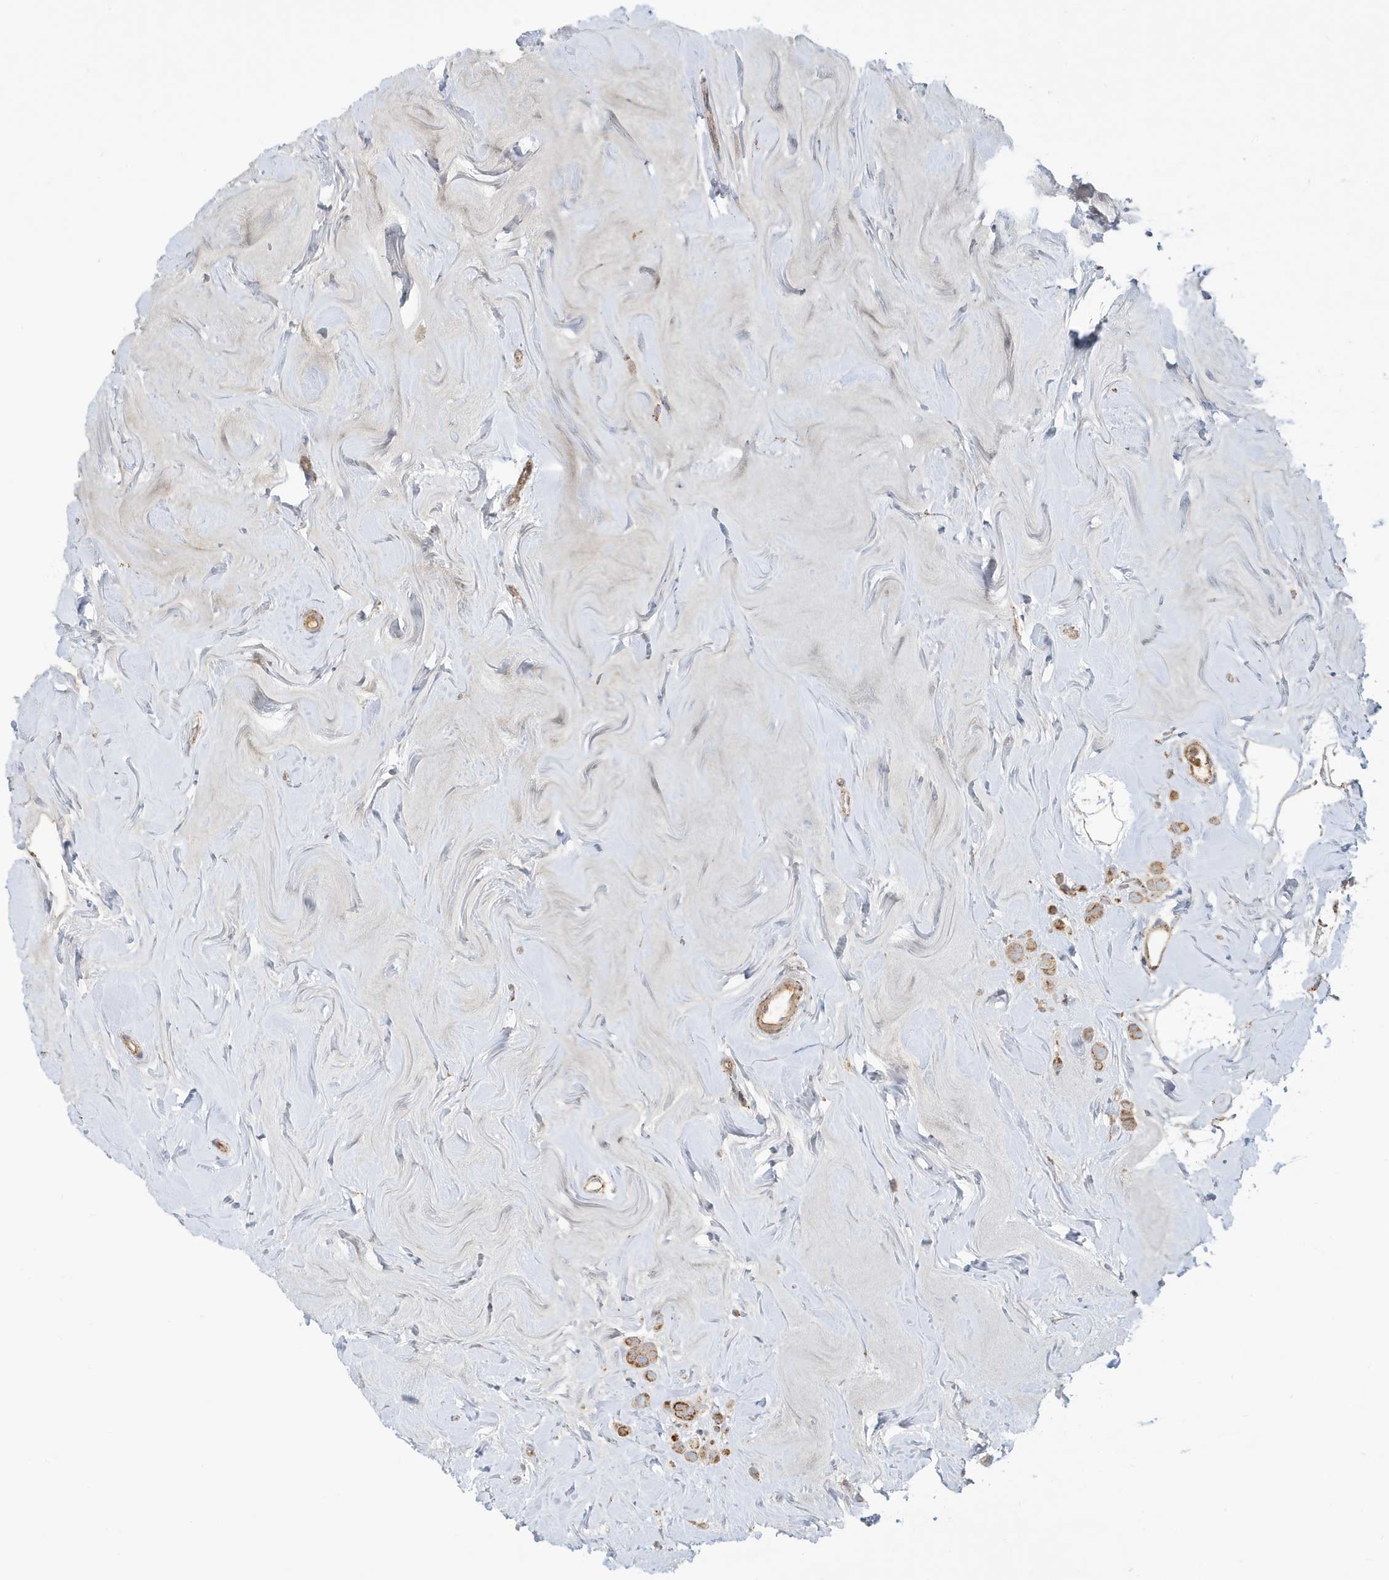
{"staining": {"intensity": "moderate", "quantity": ">75%", "location": "cytoplasmic/membranous"}, "tissue": "breast cancer", "cell_type": "Tumor cells", "image_type": "cancer", "snomed": [{"axis": "morphology", "description": "Lobular carcinoma"}, {"axis": "topography", "description": "Breast"}], "caption": "Approximately >75% of tumor cells in lobular carcinoma (breast) exhibit moderate cytoplasmic/membranous protein expression as visualized by brown immunohistochemical staining.", "gene": "IFT57", "patient": {"sex": "female", "age": 47}}